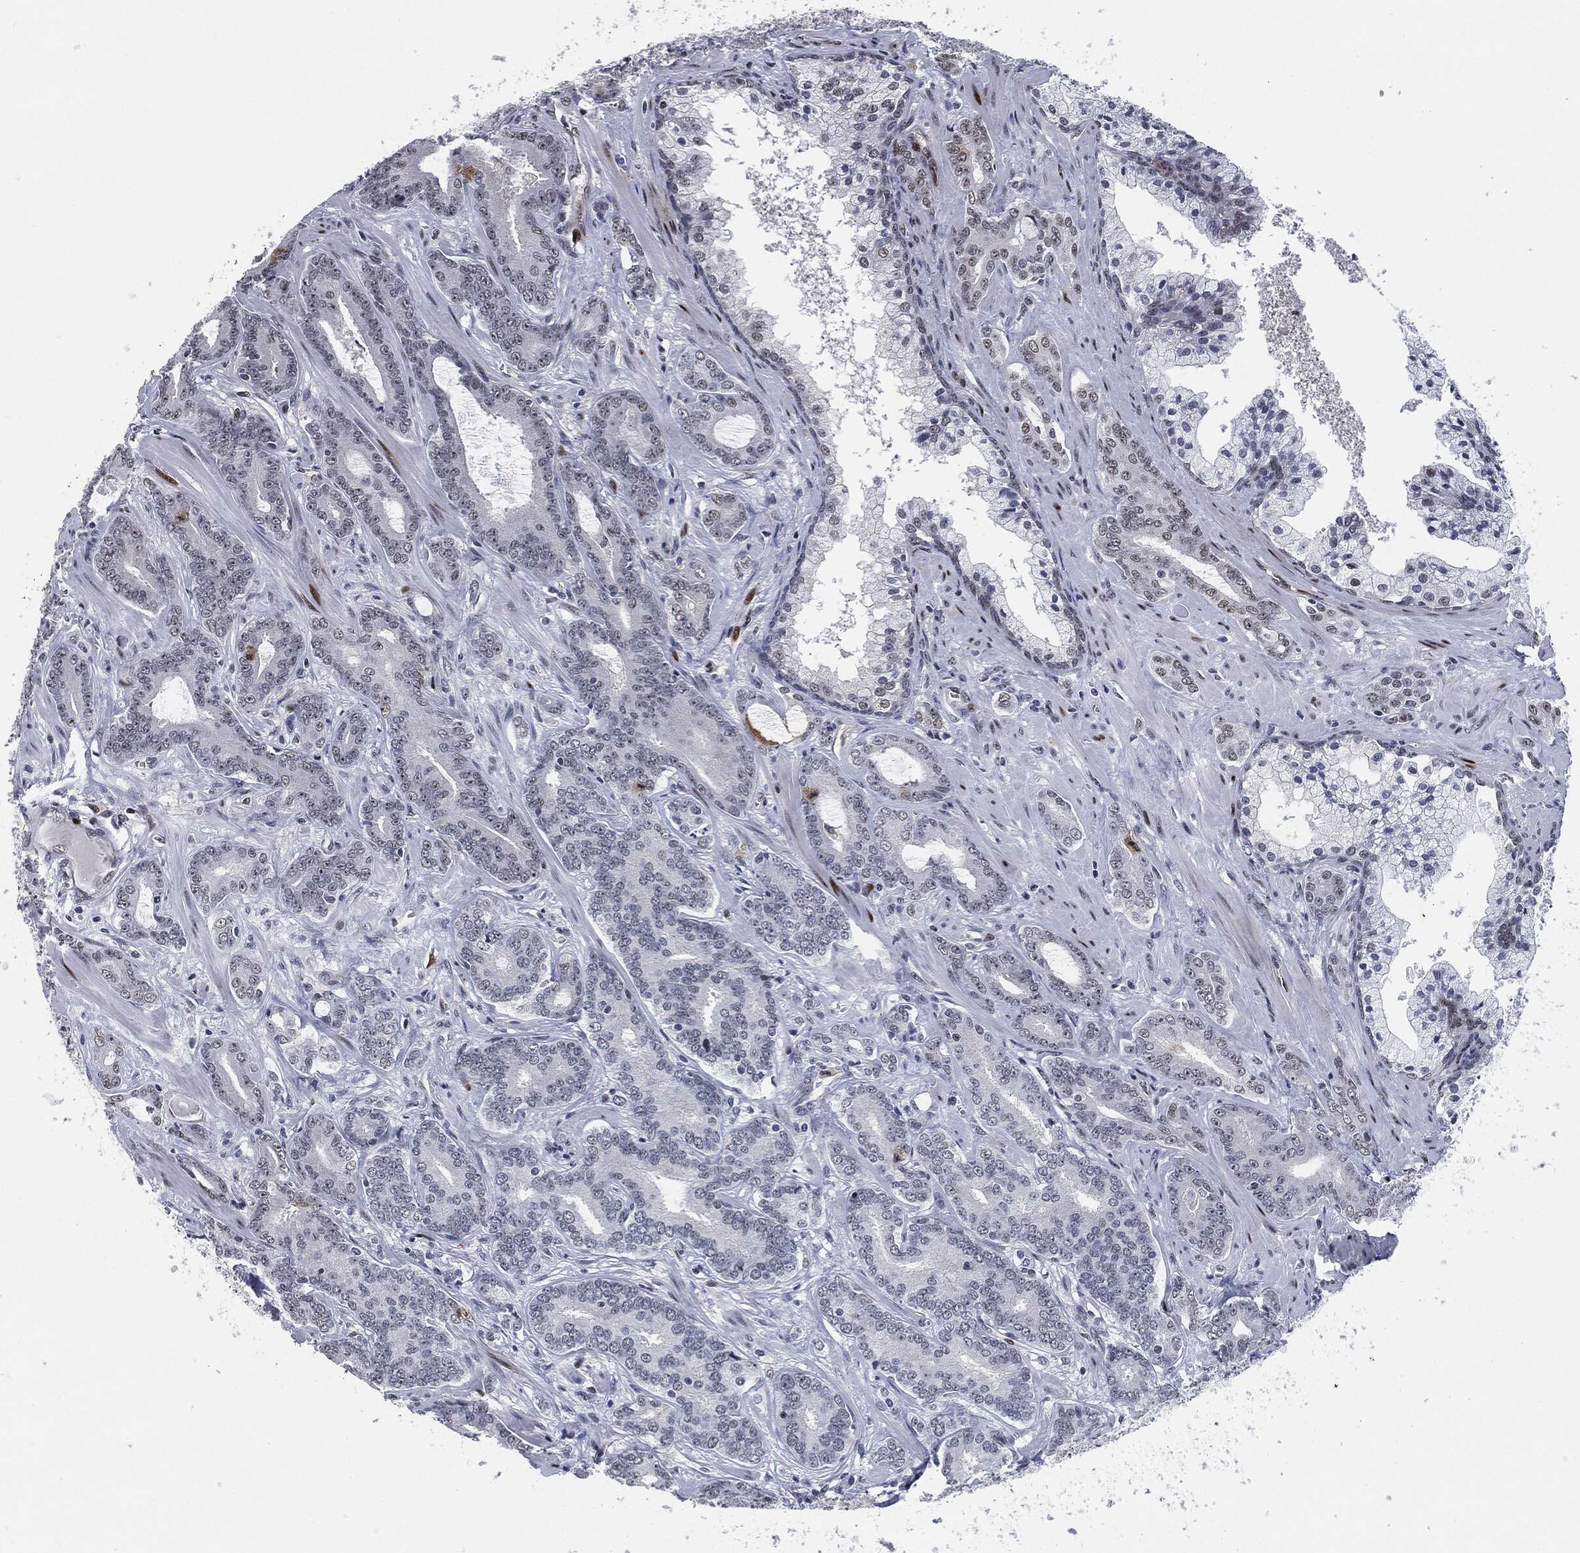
{"staining": {"intensity": "negative", "quantity": "none", "location": "none"}, "tissue": "prostate cancer", "cell_type": "Tumor cells", "image_type": "cancer", "snomed": [{"axis": "morphology", "description": "Adenocarcinoma, NOS"}, {"axis": "topography", "description": "Prostate"}], "caption": "Histopathology image shows no protein positivity in tumor cells of prostate cancer (adenocarcinoma) tissue. (Stains: DAB (3,3'-diaminobenzidine) immunohistochemistry with hematoxylin counter stain, Microscopy: brightfield microscopy at high magnification).", "gene": "AKT2", "patient": {"sex": "male", "age": 55}}